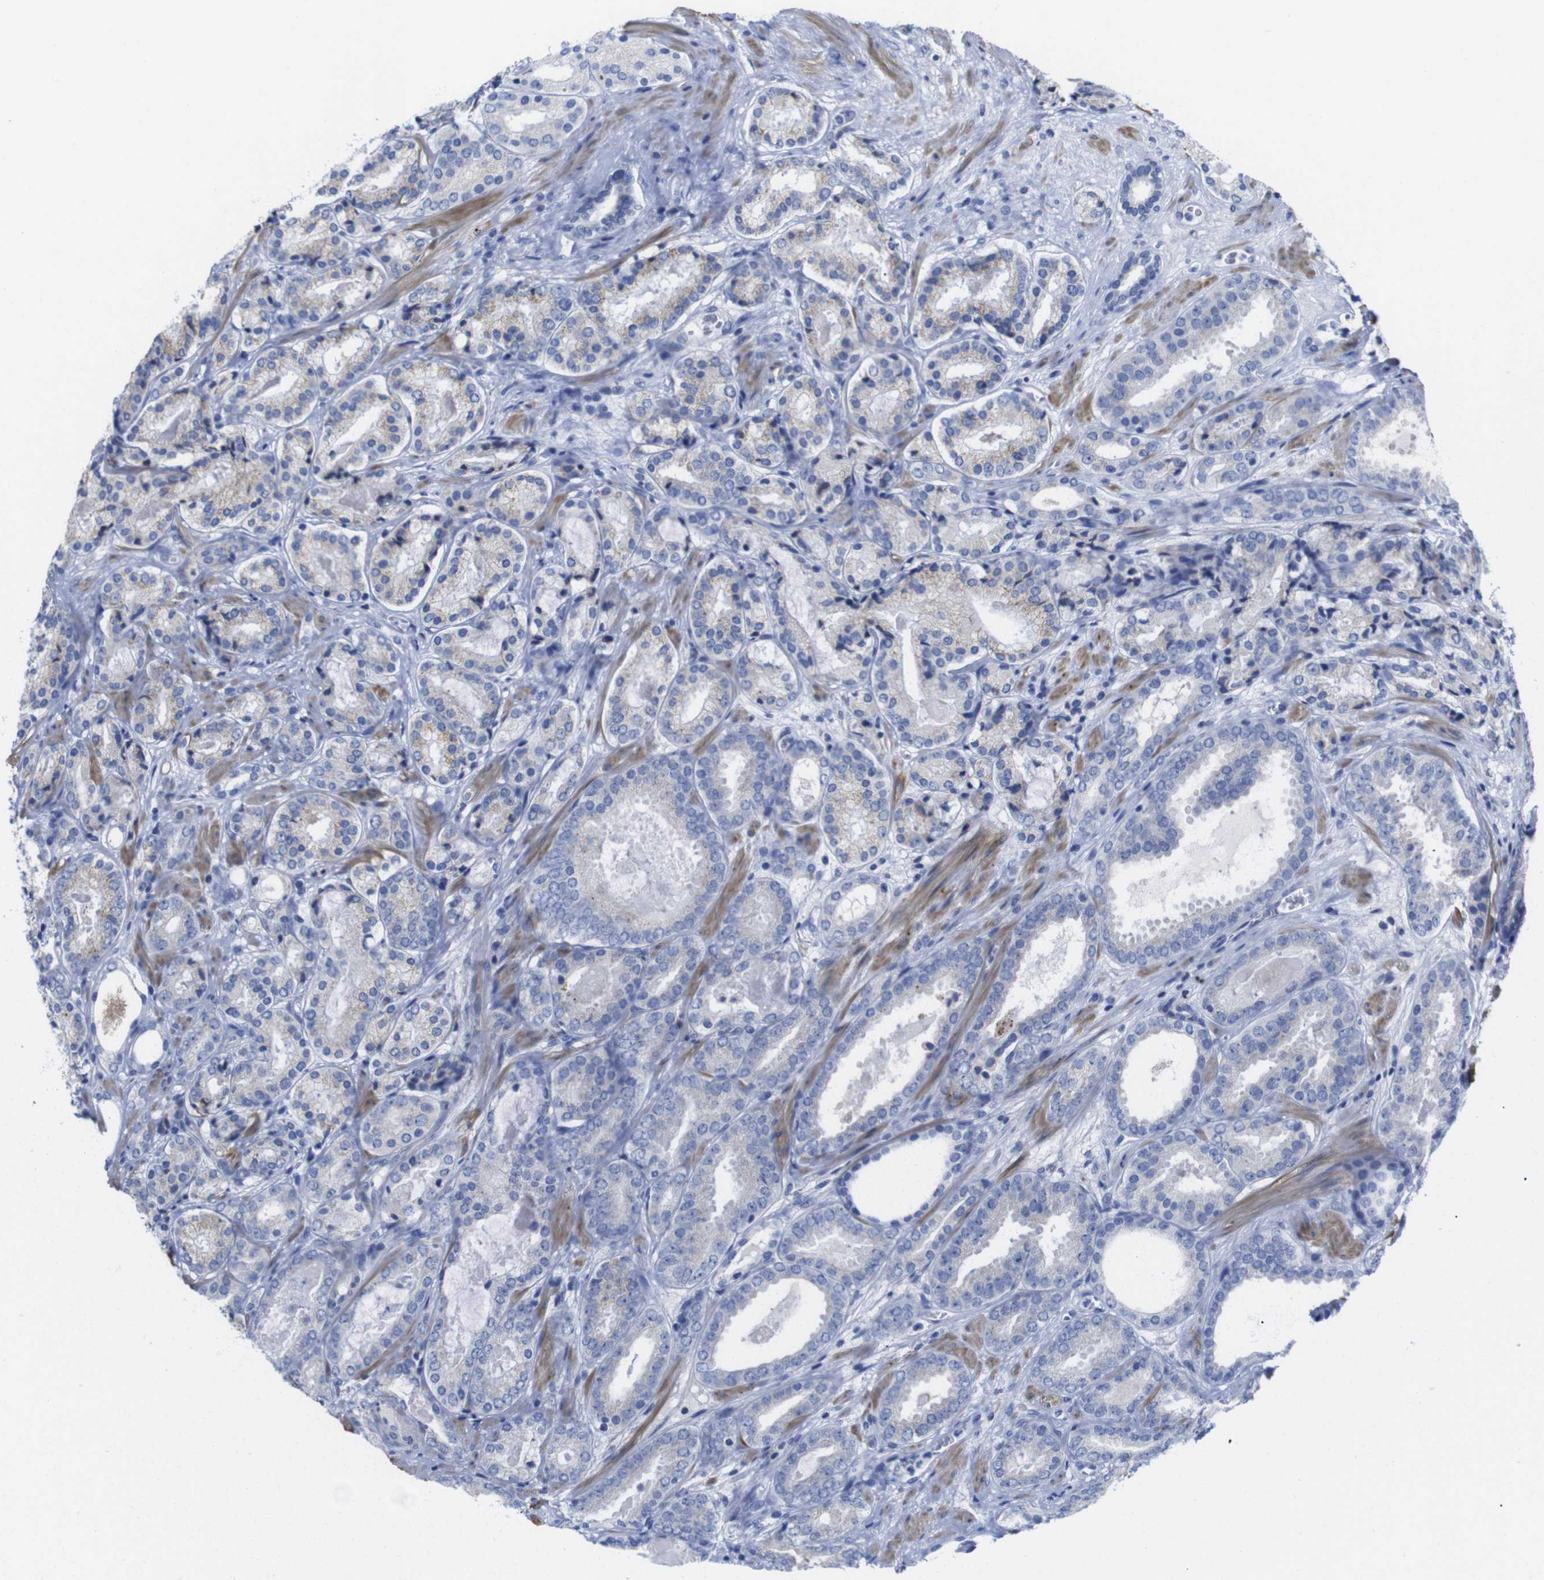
{"staining": {"intensity": "negative", "quantity": "none", "location": "none"}, "tissue": "prostate cancer", "cell_type": "Tumor cells", "image_type": "cancer", "snomed": [{"axis": "morphology", "description": "Adenocarcinoma, Low grade"}, {"axis": "topography", "description": "Prostate"}], "caption": "Tumor cells show no significant protein positivity in low-grade adenocarcinoma (prostate). (Immunohistochemistry, brightfield microscopy, high magnification).", "gene": "LRRC55", "patient": {"sex": "male", "age": 69}}